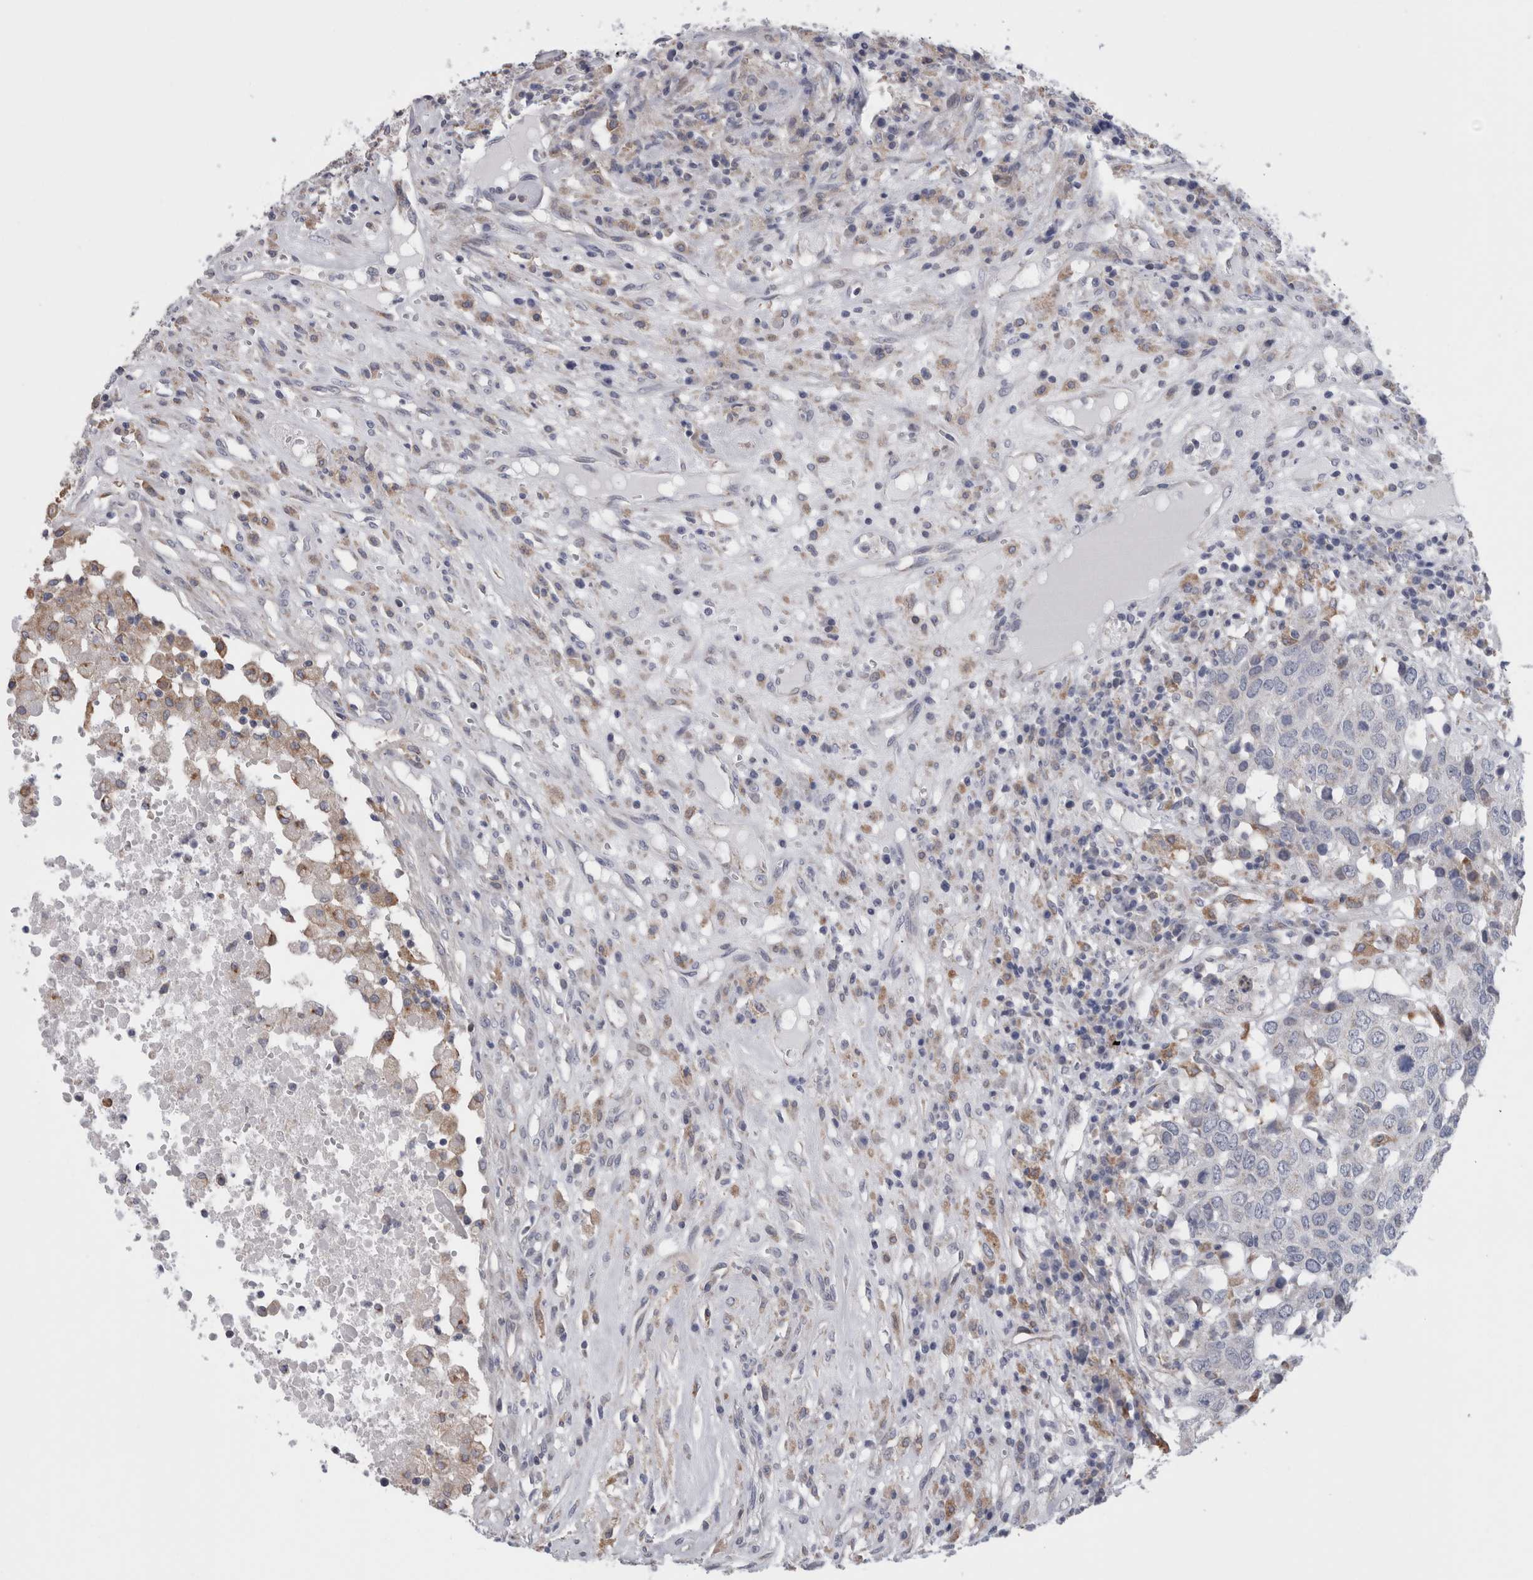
{"staining": {"intensity": "negative", "quantity": "none", "location": "none"}, "tissue": "head and neck cancer", "cell_type": "Tumor cells", "image_type": "cancer", "snomed": [{"axis": "morphology", "description": "Squamous cell carcinoma, NOS"}, {"axis": "topography", "description": "Head-Neck"}], "caption": "Immunohistochemistry (IHC) of human head and neck squamous cell carcinoma shows no staining in tumor cells. Nuclei are stained in blue.", "gene": "GDAP1", "patient": {"sex": "male", "age": 66}}